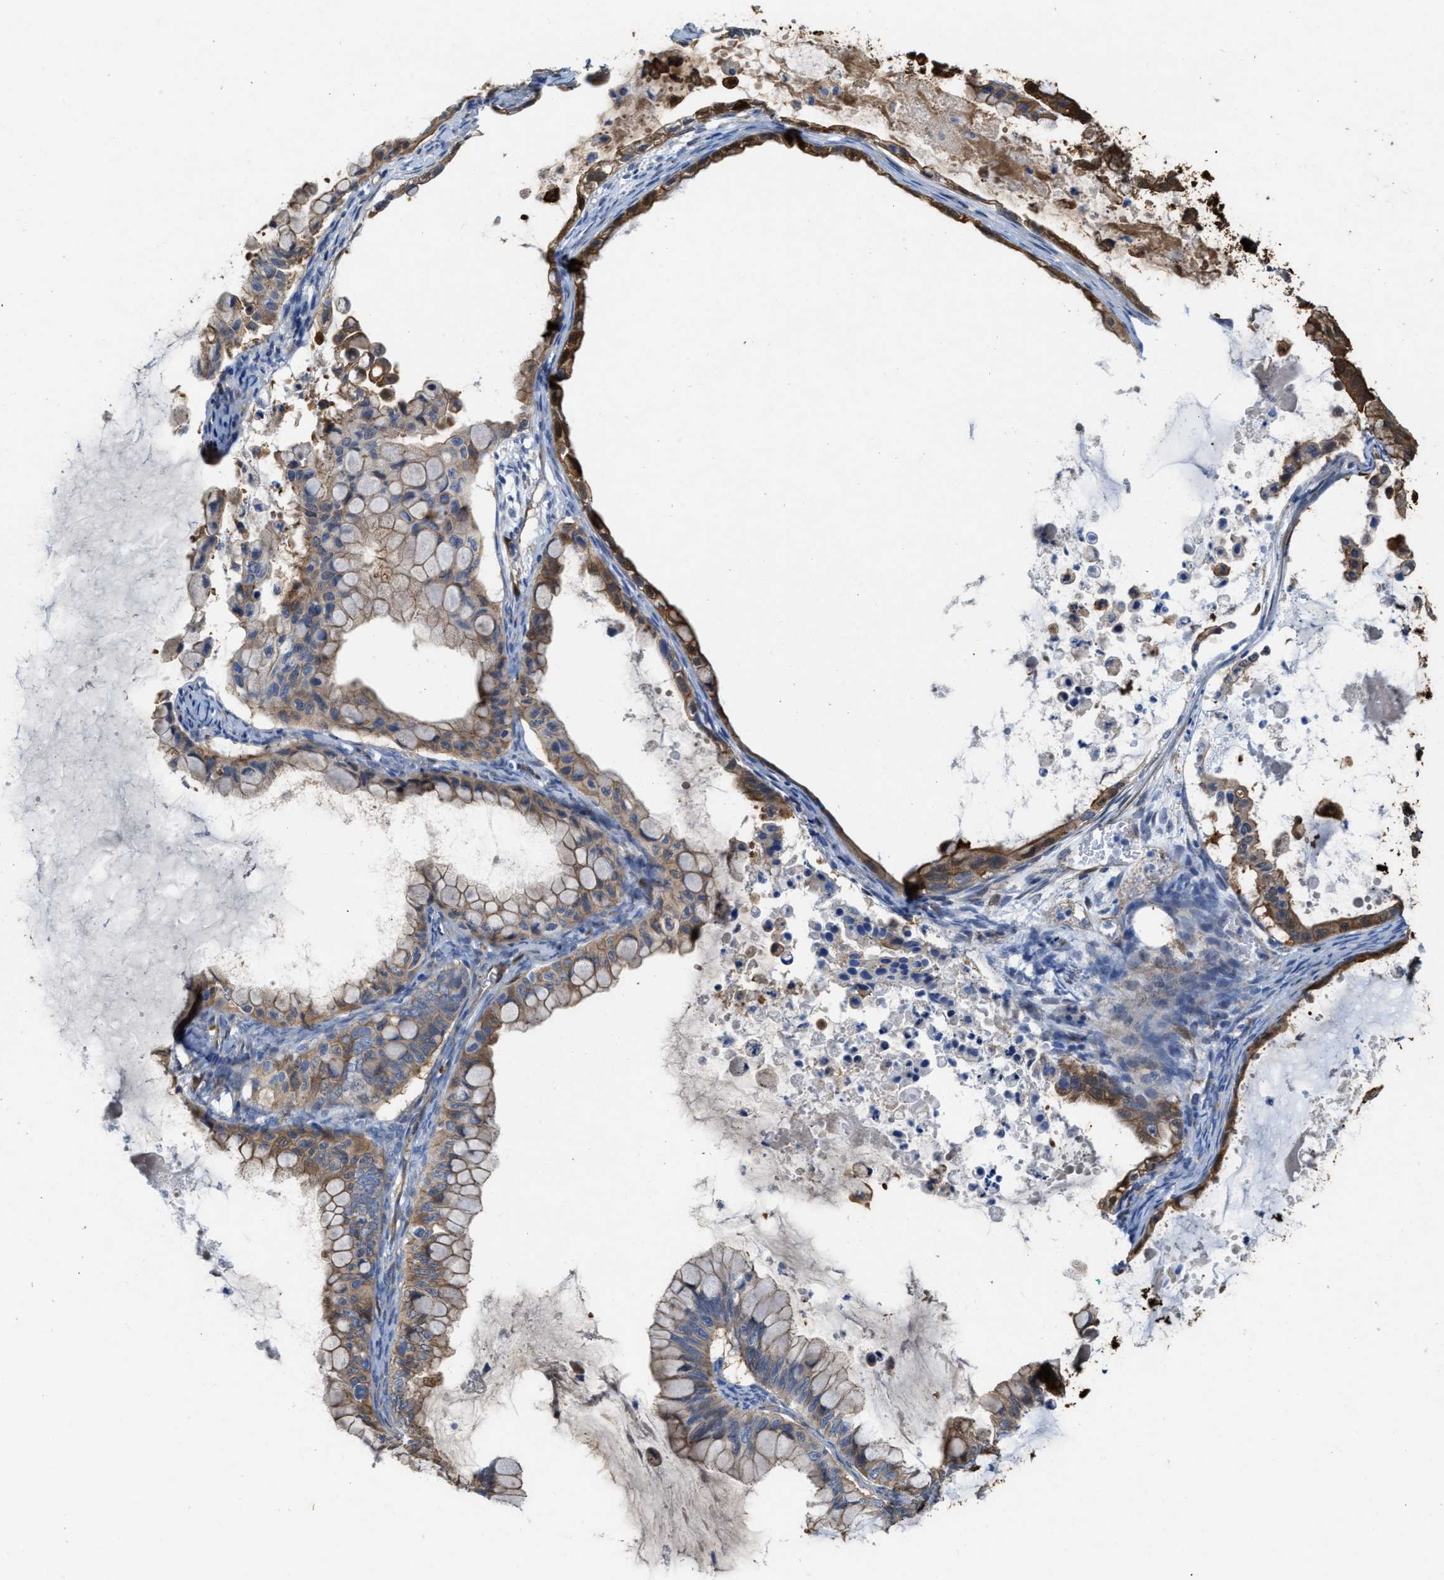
{"staining": {"intensity": "moderate", "quantity": "25%-75%", "location": "cytoplasmic/membranous"}, "tissue": "ovarian cancer", "cell_type": "Tumor cells", "image_type": "cancer", "snomed": [{"axis": "morphology", "description": "Cystadenocarcinoma, mucinous, NOS"}, {"axis": "topography", "description": "Ovary"}], "caption": "Ovarian mucinous cystadenocarcinoma was stained to show a protein in brown. There is medium levels of moderate cytoplasmic/membranous expression in approximately 25%-75% of tumor cells.", "gene": "ASS1", "patient": {"sex": "female", "age": 80}}